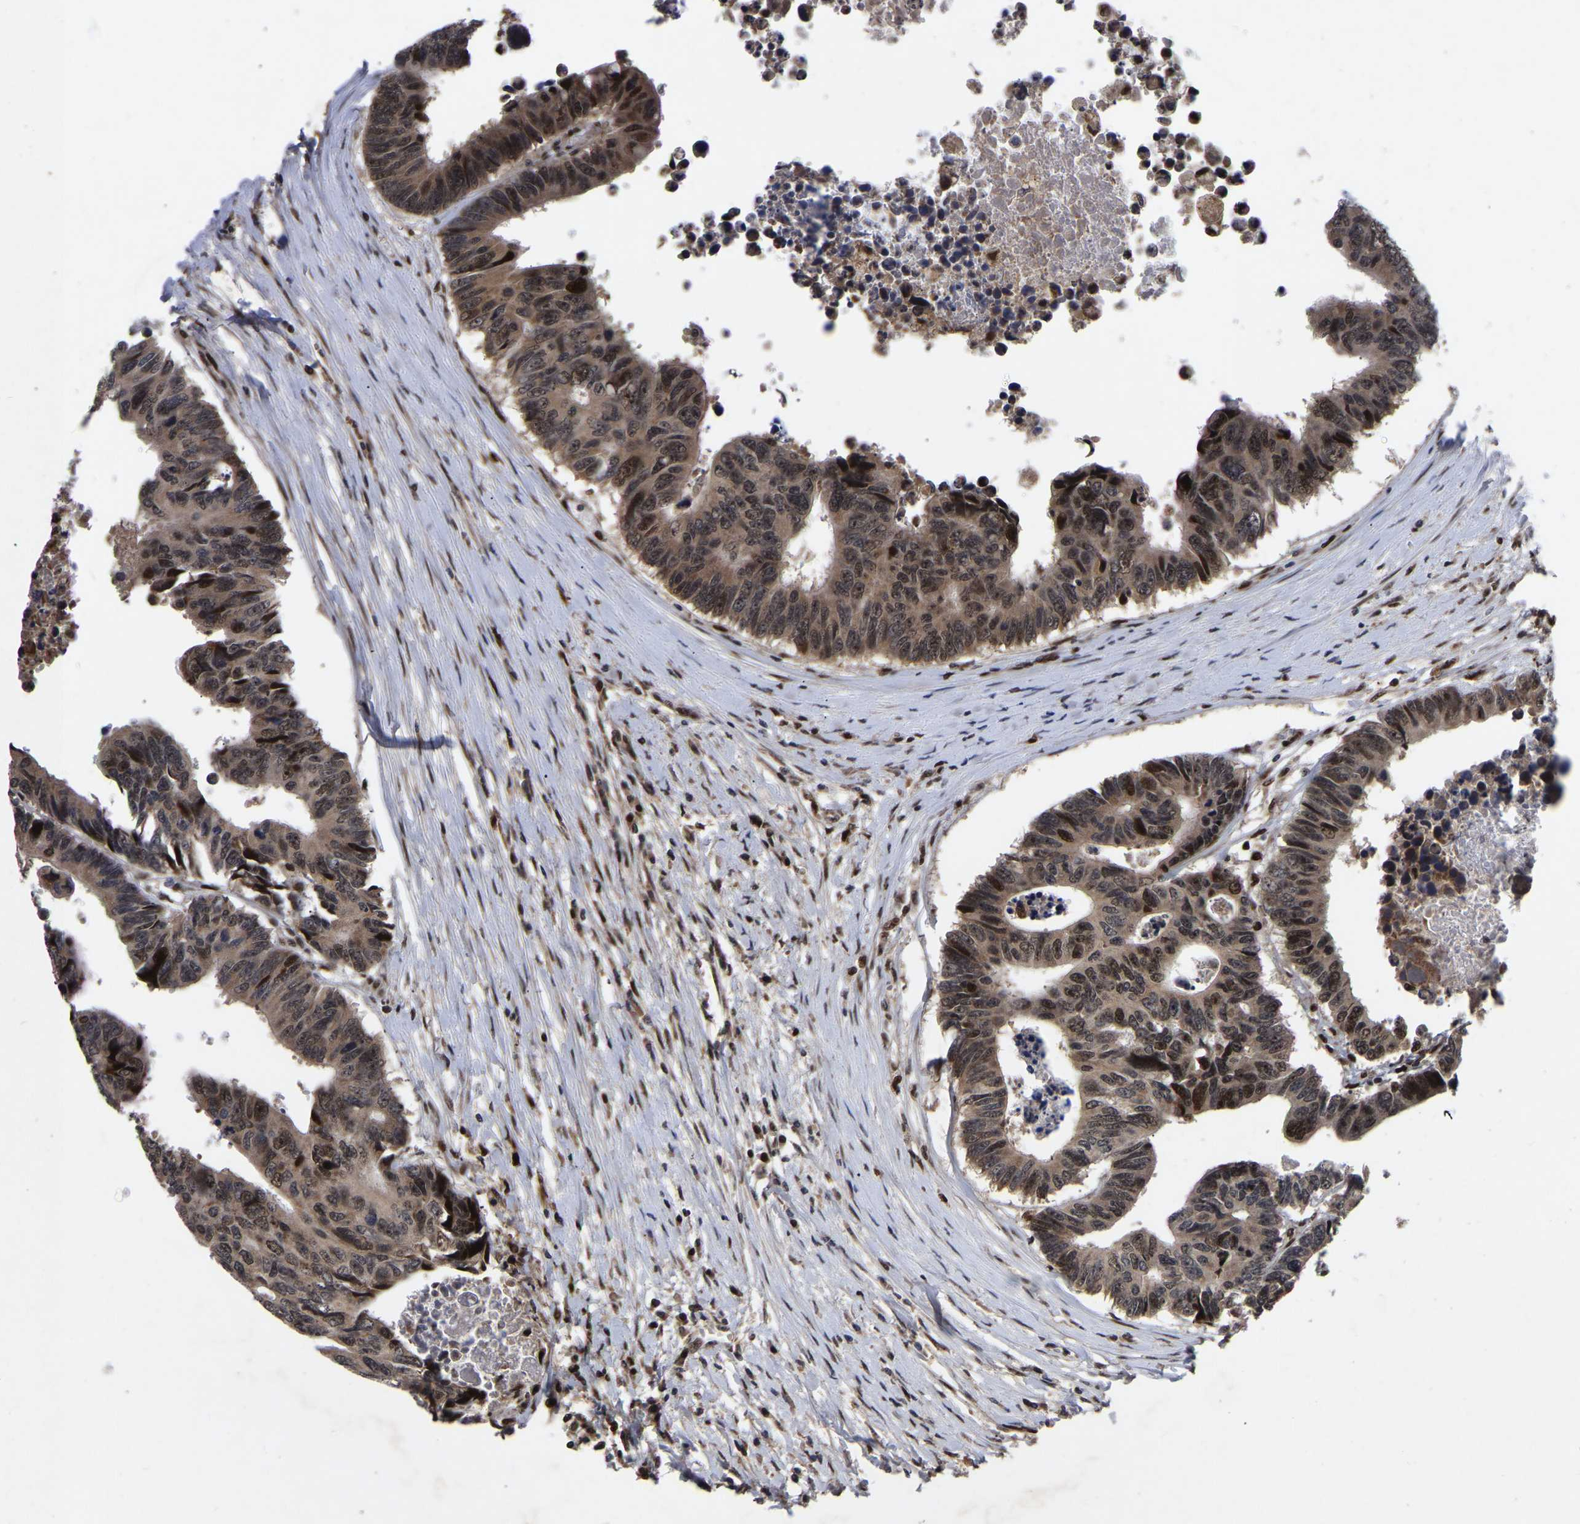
{"staining": {"intensity": "strong", "quantity": ">75%", "location": "cytoplasmic/membranous,nuclear"}, "tissue": "colorectal cancer", "cell_type": "Tumor cells", "image_type": "cancer", "snomed": [{"axis": "morphology", "description": "Adenocarcinoma, NOS"}, {"axis": "topography", "description": "Rectum"}], "caption": "Brown immunohistochemical staining in colorectal adenocarcinoma displays strong cytoplasmic/membranous and nuclear staining in about >75% of tumor cells. (brown staining indicates protein expression, while blue staining denotes nuclei).", "gene": "JUNB", "patient": {"sex": "male", "age": 84}}